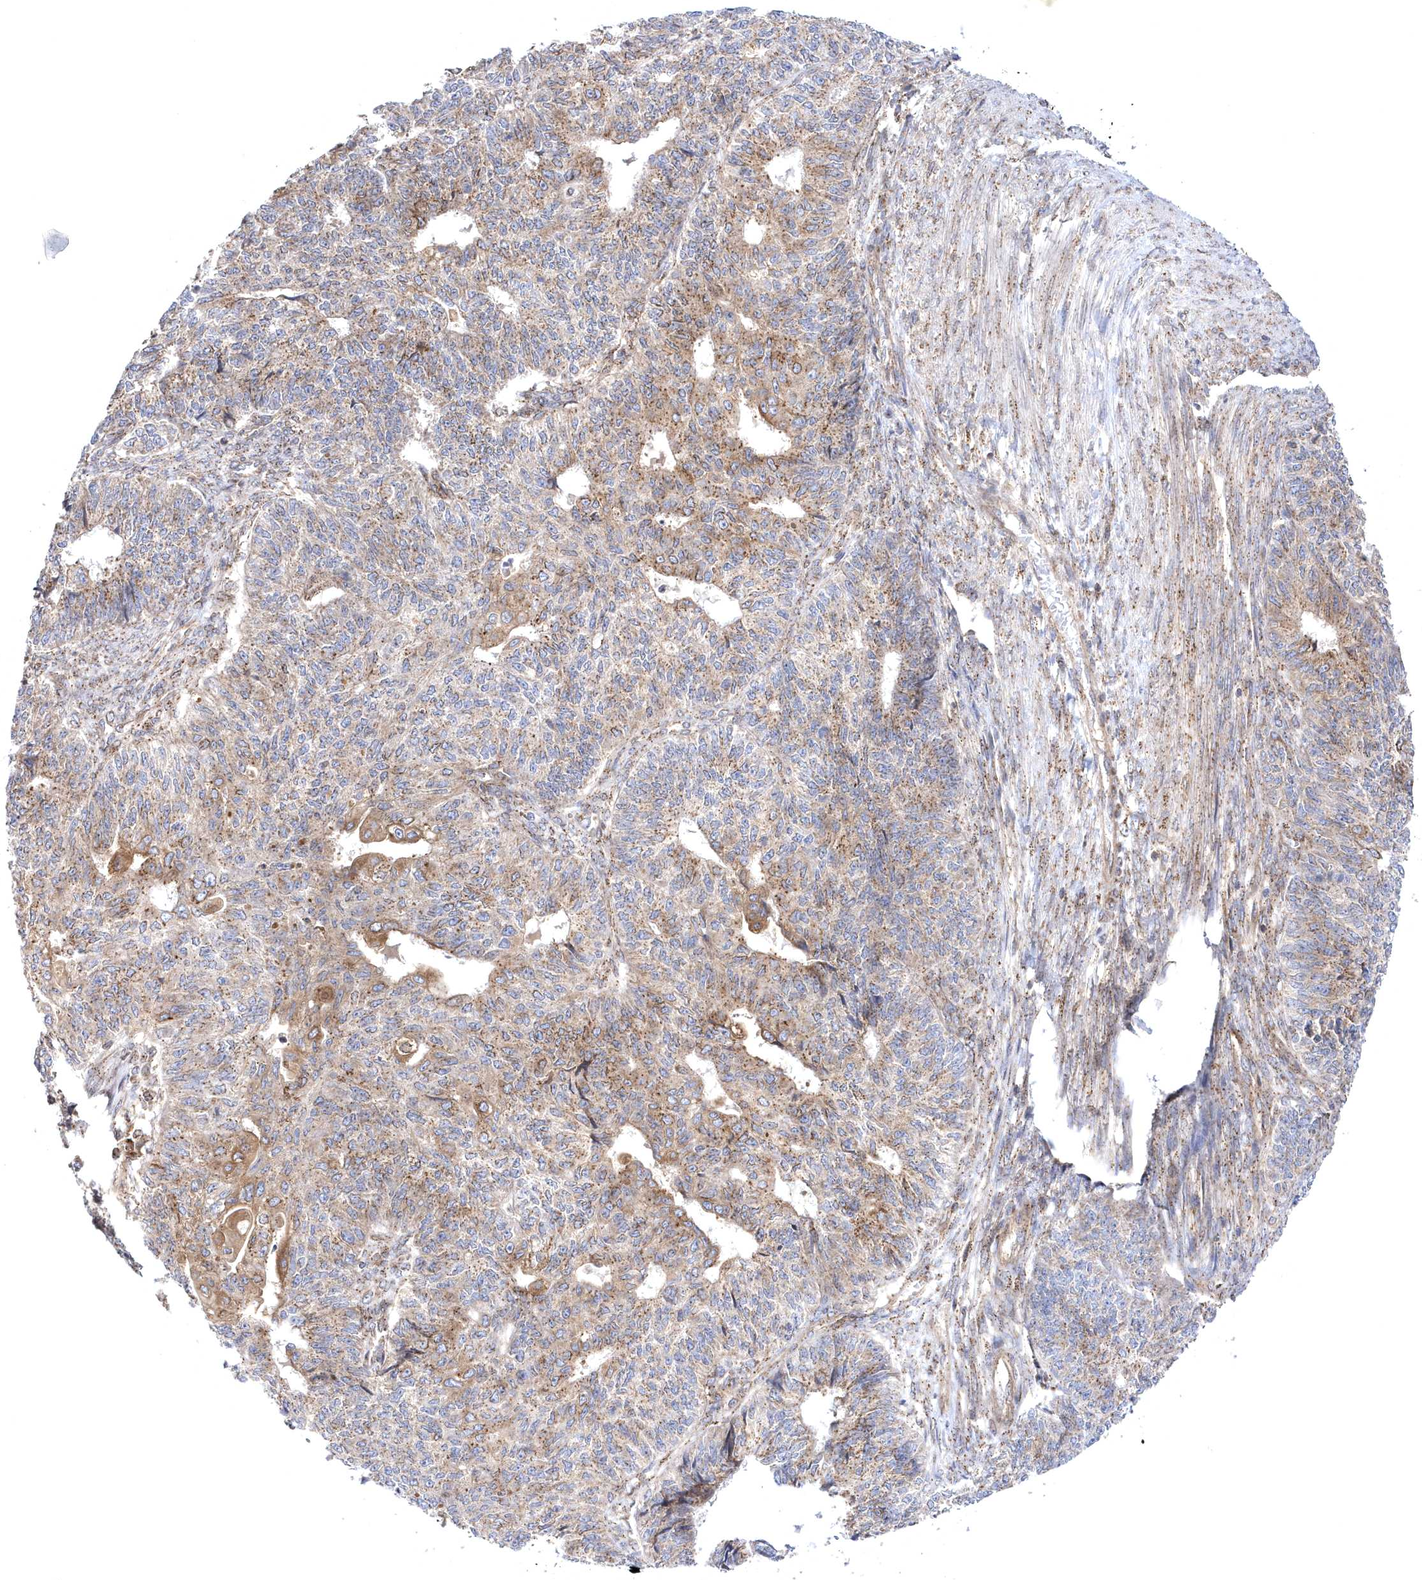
{"staining": {"intensity": "moderate", "quantity": "25%-75%", "location": "cytoplasmic/membranous"}, "tissue": "endometrial cancer", "cell_type": "Tumor cells", "image_type": "cancer", "snomed": [{"axis": "morphology", "description": "Adenocarcinoma, NOS"}, {"axis": "topography", "description": "Endometrium"}], "caption": "Endometrial adenocarcinoma tissue exhibits moderate cytoplasmic/membranous staining in approximately 25%-75% of tumor cells, visualized by immunohistochemistry. (Stains: DAB (3,3'-diaminobenzidine) in brown, nuclei in blue, Microscopy: brightfield microscopy at high magnification).", "gene": "COPB2", "patient": {"sex": "female", "age": 32}}